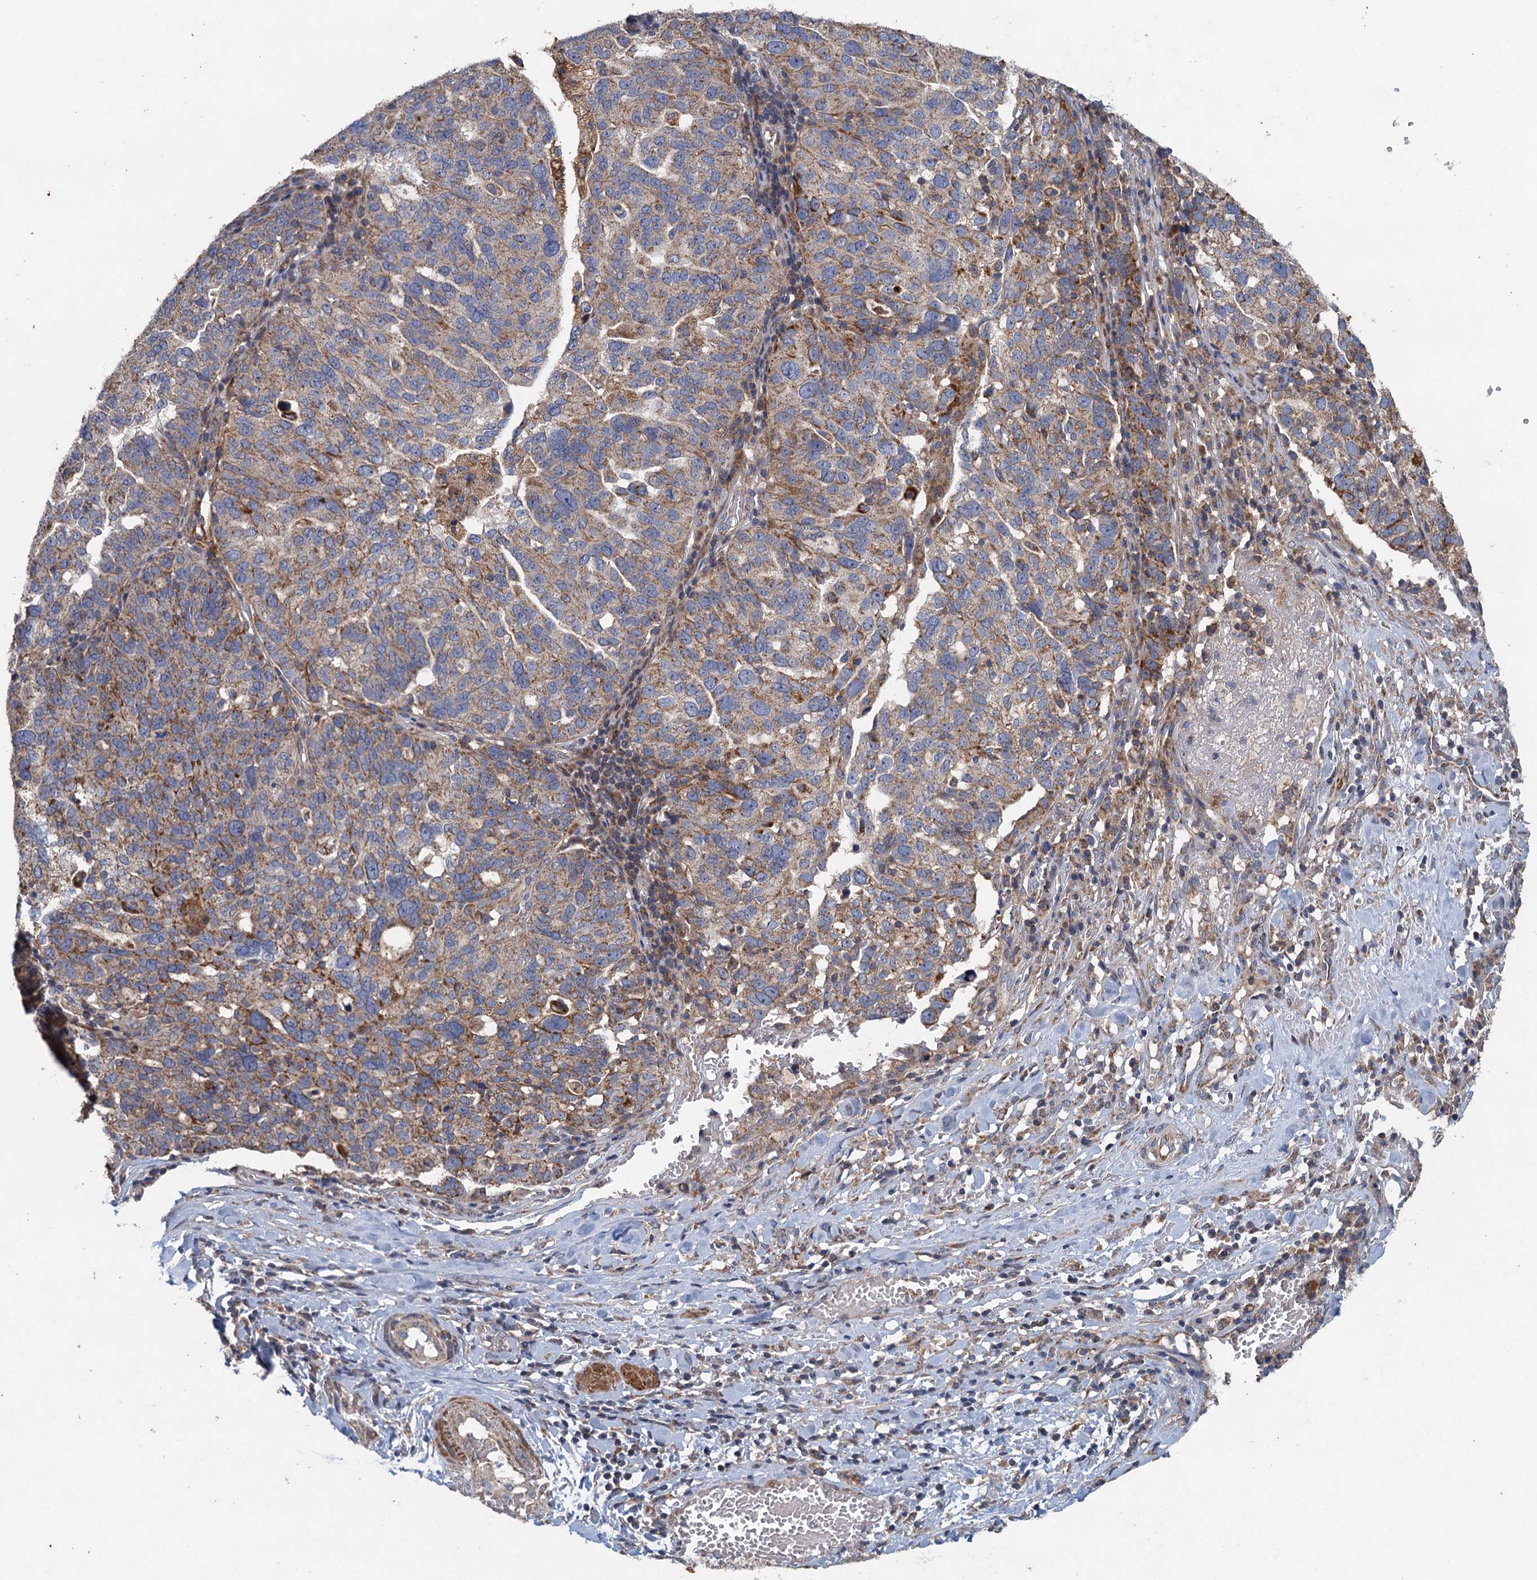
{"staining": {"intensity": "moderate", "quantity": "25%-75%", "location": "cytoplasmic/membranous"}, "tissue": "ovarian cancer", "cell_type": "Tumor cells", "image_type": "cancer", "snomed": [{"axis": "morphology", "description": "Cystadenocarcinoma, serous, NOS"}, {"axis": "topography", "description": "Ovary"}], "caption": "Ovarian cancer stained with a protein marker reveals moderate staining in tumor cells.", "gene": "BCS1L", "patient": {"sex": "female", "age": 59}}